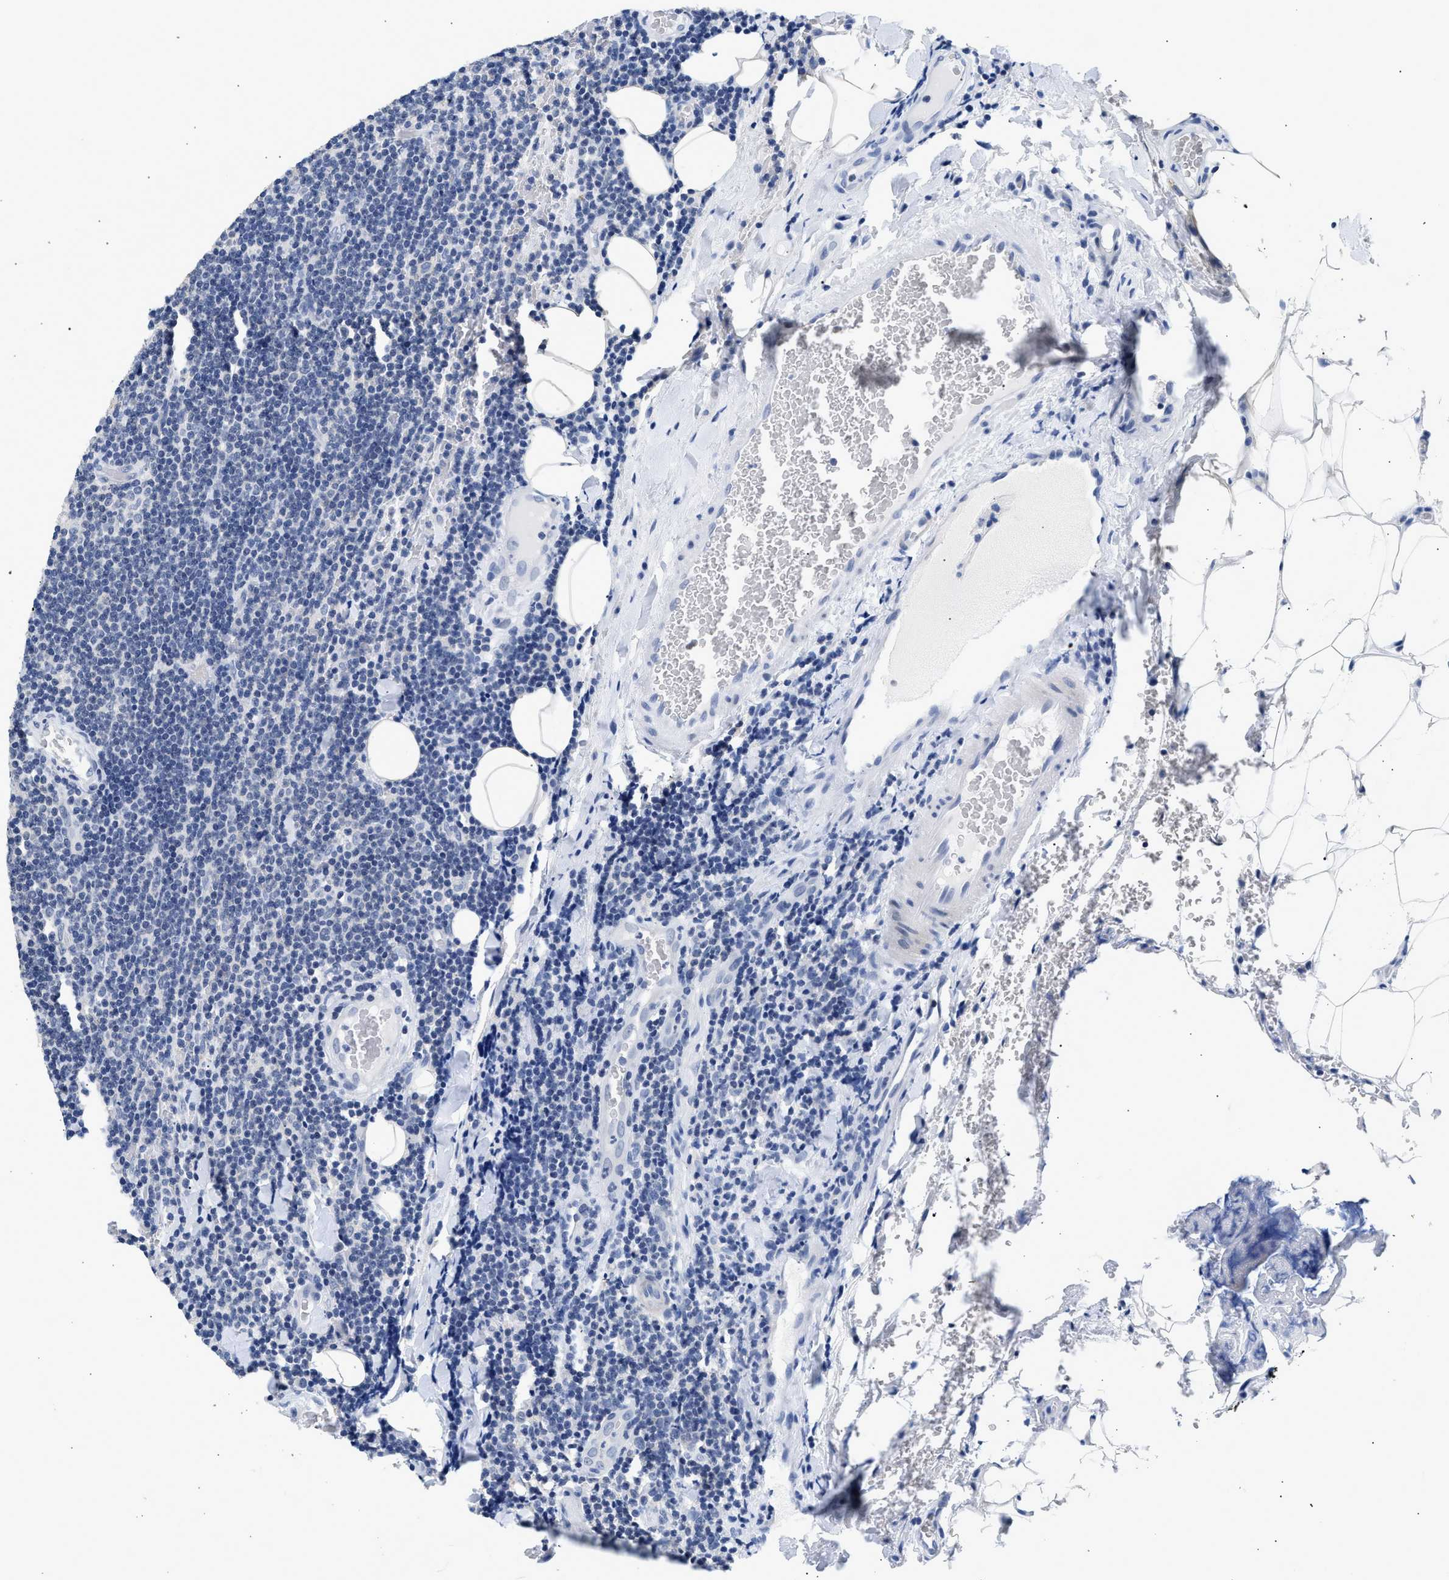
{"staining": {"intensity": "negative", "quantity": "none", "location": "none"}, "tissue": "lymphoma", "cell_type": "Tumor cells", "image_type": "cancer", "snomed": [{"axis": "morphology", "description": "Malignant lymphoma, non-Hodgkin's type, Low grade"}, {"axis": "topography", "description": "Lymph node"}], "caption": "This is an IHC image of human lymphoma. There is no positivity in tumor cells.", "gene": "PPM1L", "patient": {"sex": "male", "age": 66}}